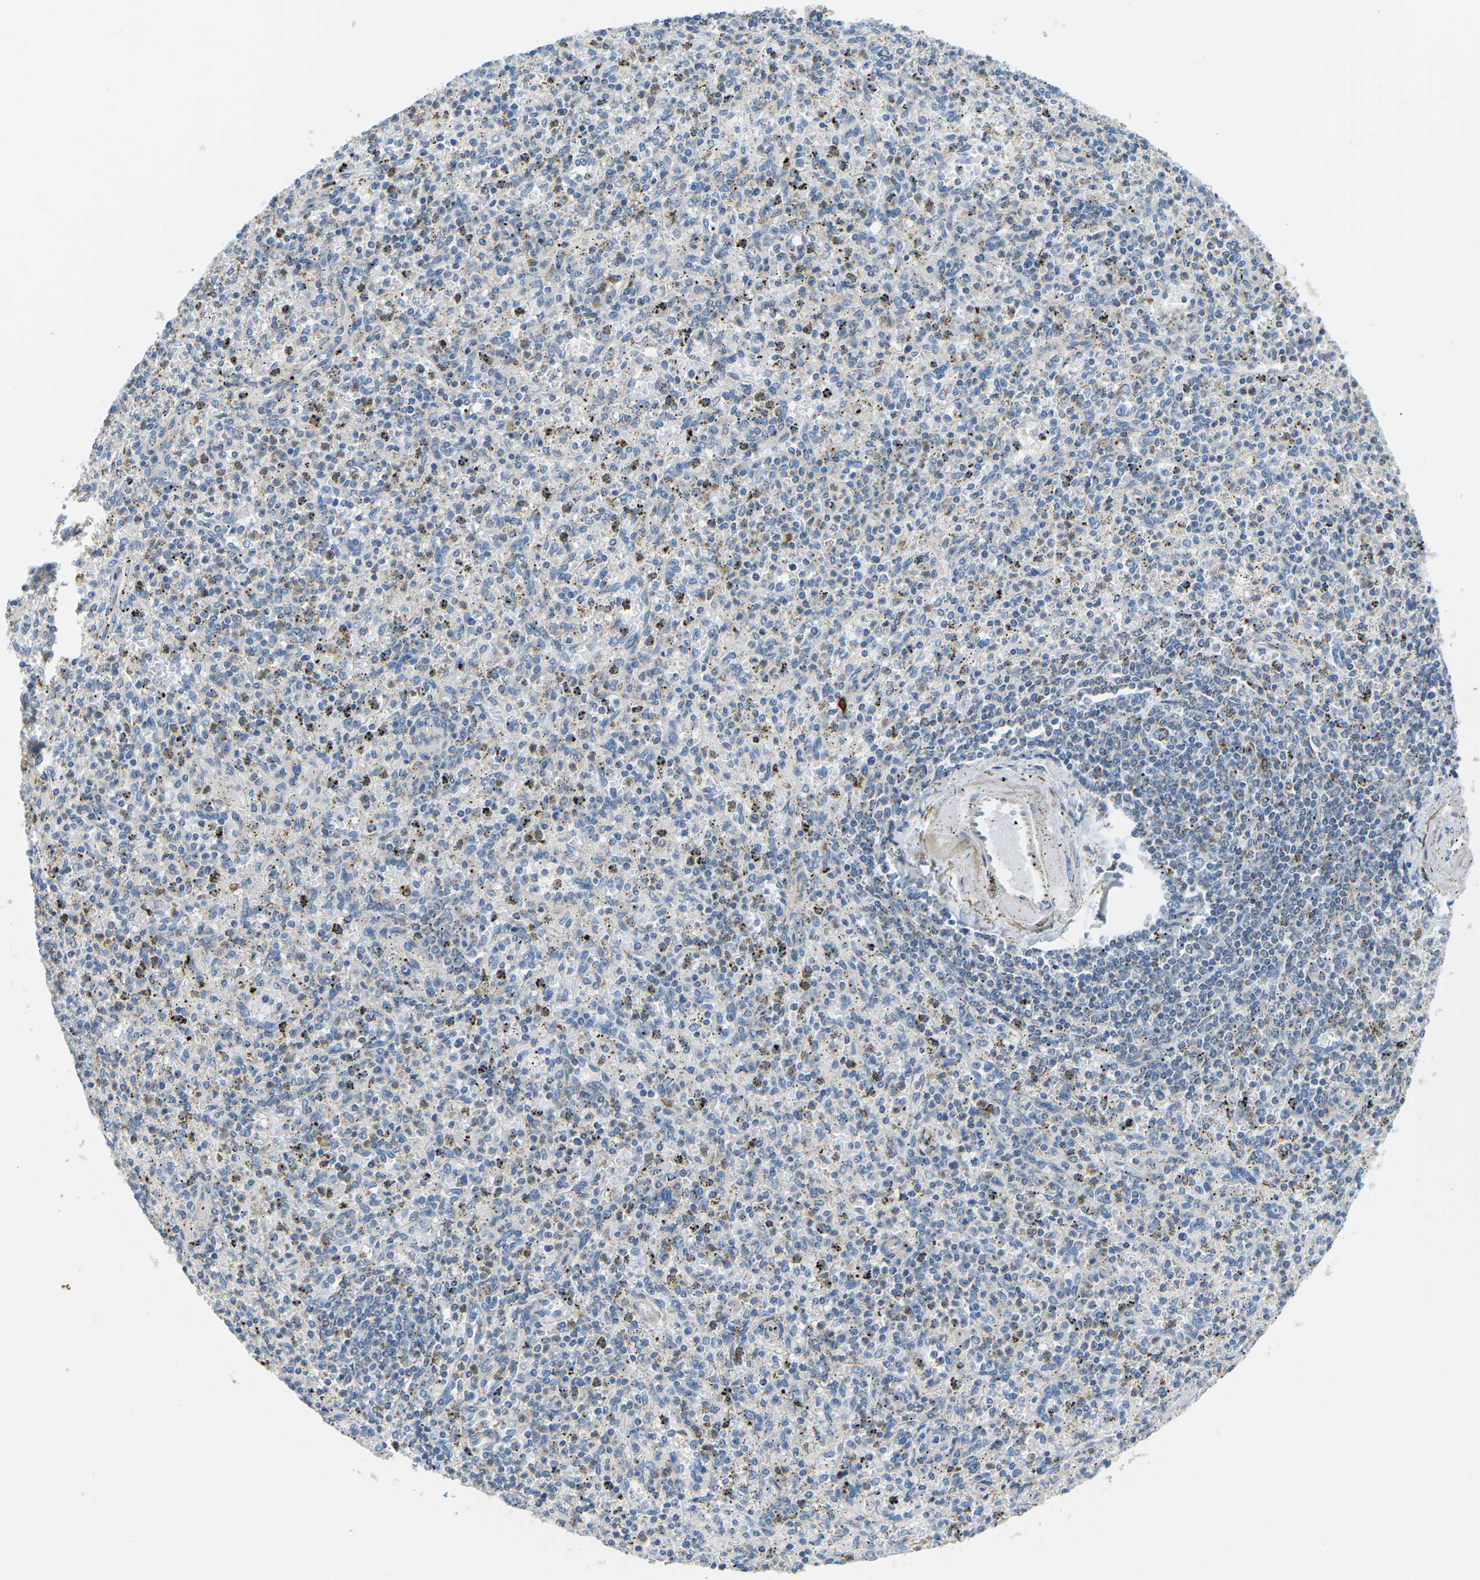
{"staining": {"intensity": "weak", "quantity": "<25%", "location": "cytoplasmic/membranous"}, "tissue": "spleen", "cell_type": "Cells in red pulp", "image_type": "normal", "snomed": [{"axis": "morphology", "description": "Normal tissue, NOS"}, {"axis": "topography", "description": "Spleen"}], "caption": "This is a photomicrograph of immunohistochemistry (IHC) staining of benign spleen, which shows no staining in cells in red pulp. (Brightfield microscopy of DAB (3,3'-diaminobenzidine) immunohistochemistry (IHC) at high magnification).", "gene": "GDA", "patient": {"sex": "male", "age": 72}}